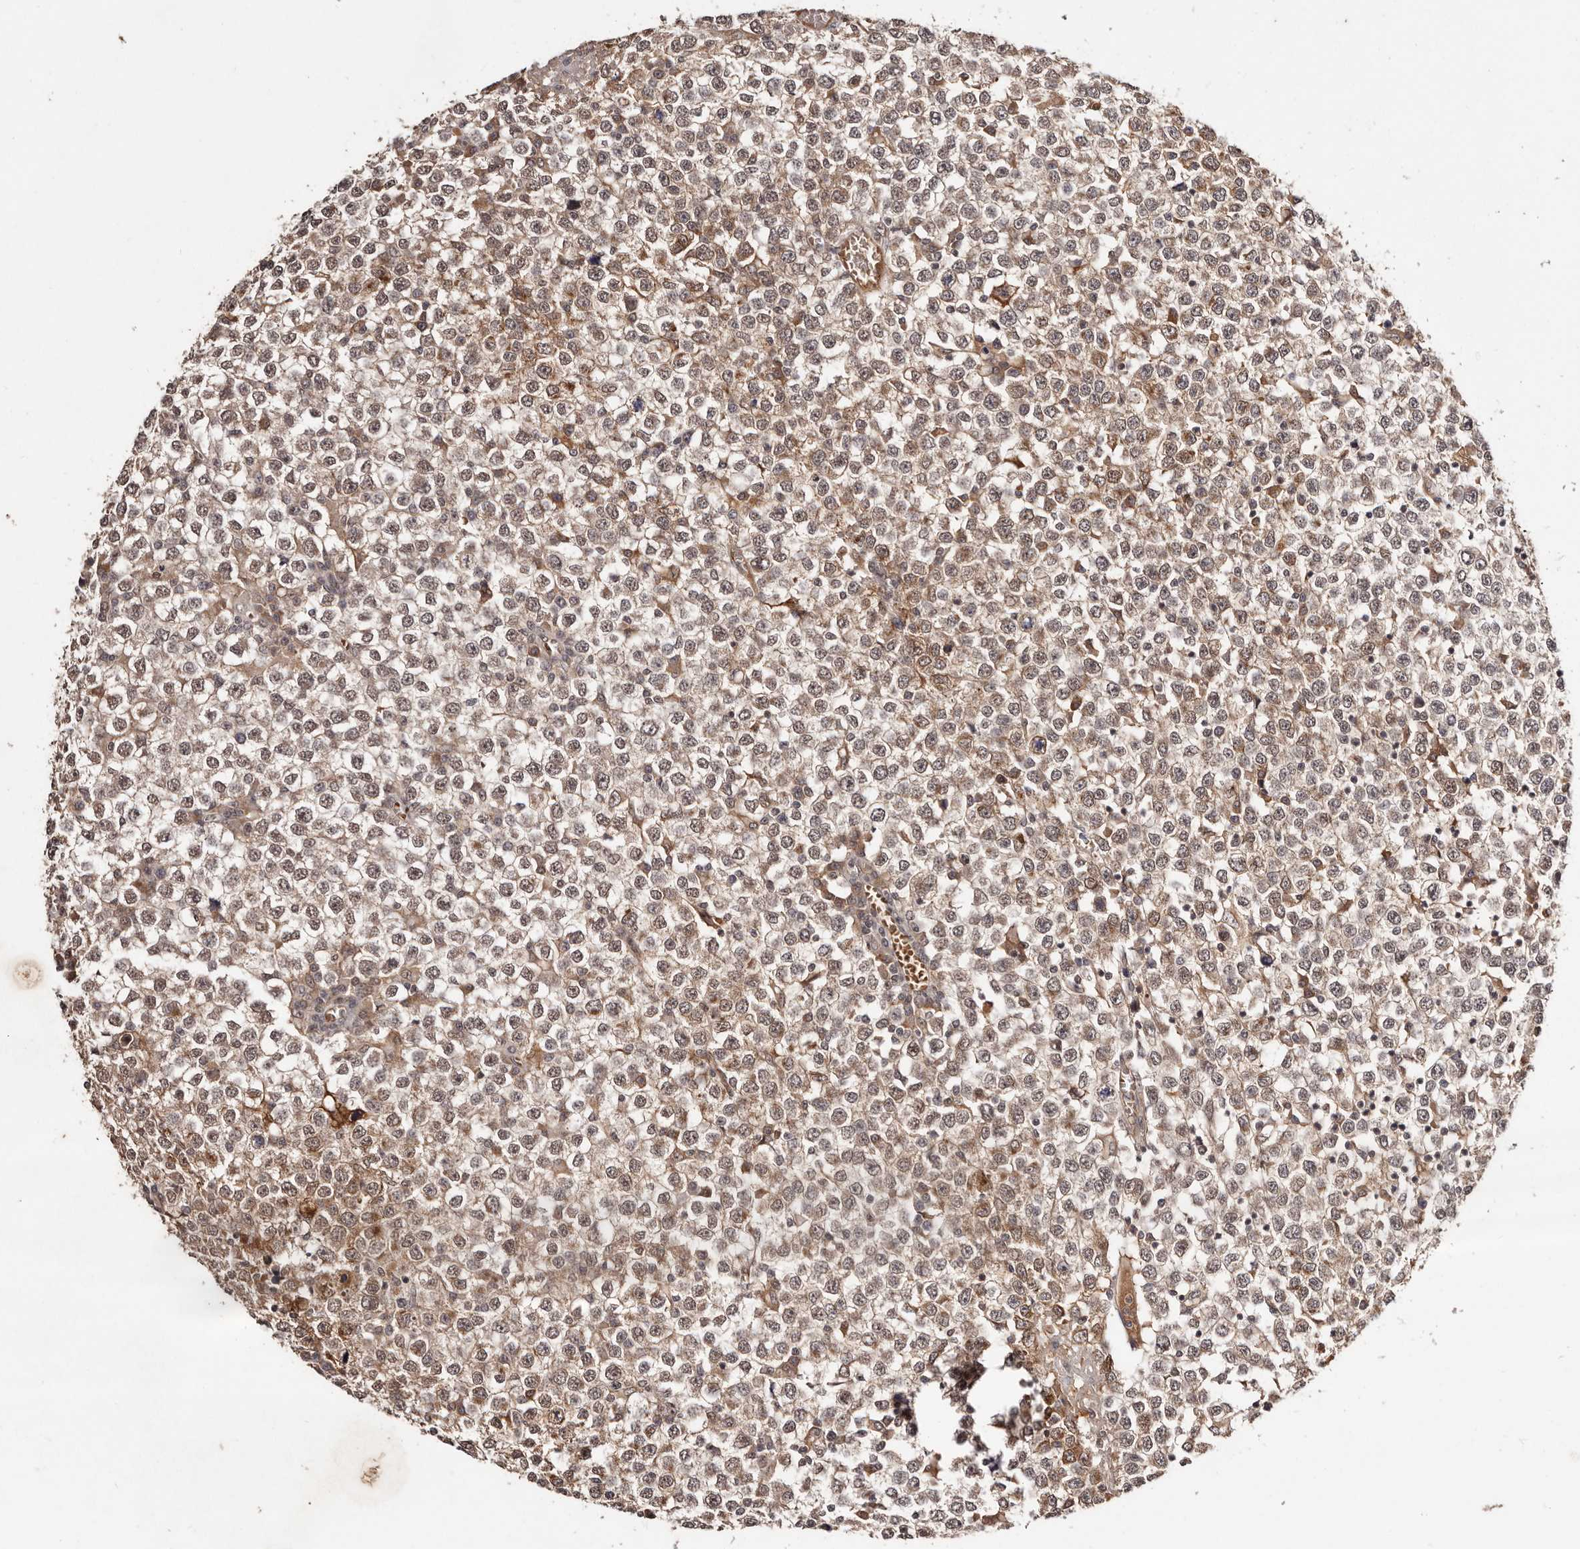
{"staining": {"intensity": "moderate", "quantity": ">75%", "location": "cytoplasmic/membranous,nuclear"}, "tissue": "testis cancer", "cell_type": "Tumor cells", "image_type": "cancer", "snomed": [{"axis": "morphology", "description": "Seminoma, NOS"}, {"axis": "topography", "description": "Testis"}], "caption": "This micrograph displays immunohistochemistry staining of testis cancer (seminoma), with medium moderate cytoplasmic/membranous and nuclear staining in about >75% of tumor cells.", "gene": "BICRAL", "patient": {"sex": "male", "age": 65}}